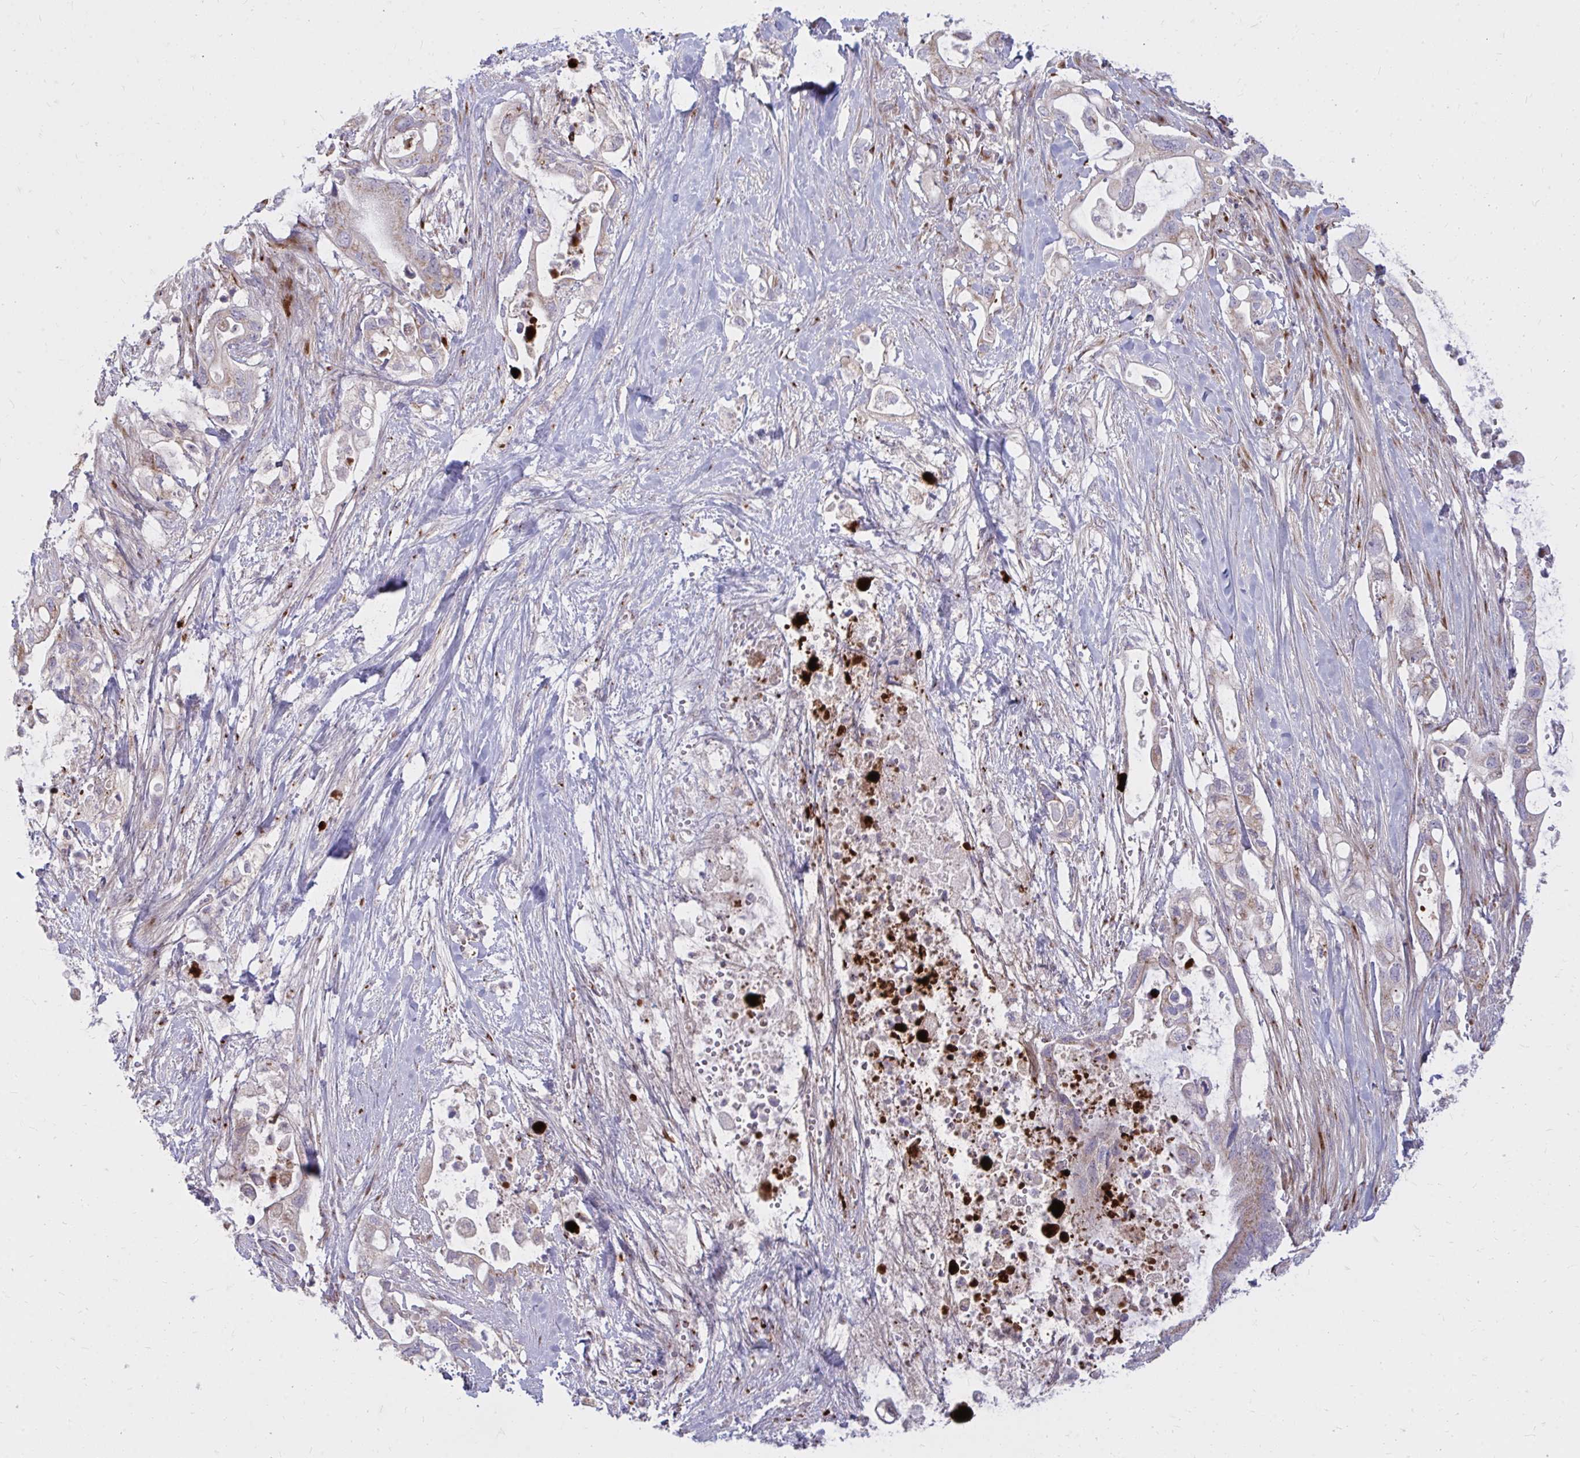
{"staining": {"intensity": "weak", "quantity": "25%-75%", "location": "cytoplasmic/membranous"}, "tissue": "pancreatic cancer", "cell_type": "Tumor cells", "image_type": "cancer", "snomed": [{"axis": "morphology", "description": "Adenocarcinoma, NOS"}, {"axis": "topography", "description": "Pancreas"}], "caption": "There is low levels of weak cytoplasmic/membranous positivity in tumor cells of pancreatic cancer, as demonstrated by immunohistochemical staining (brown color).", "gene": "RAB6B", "patient": {"sex": "female", "age": 72}}